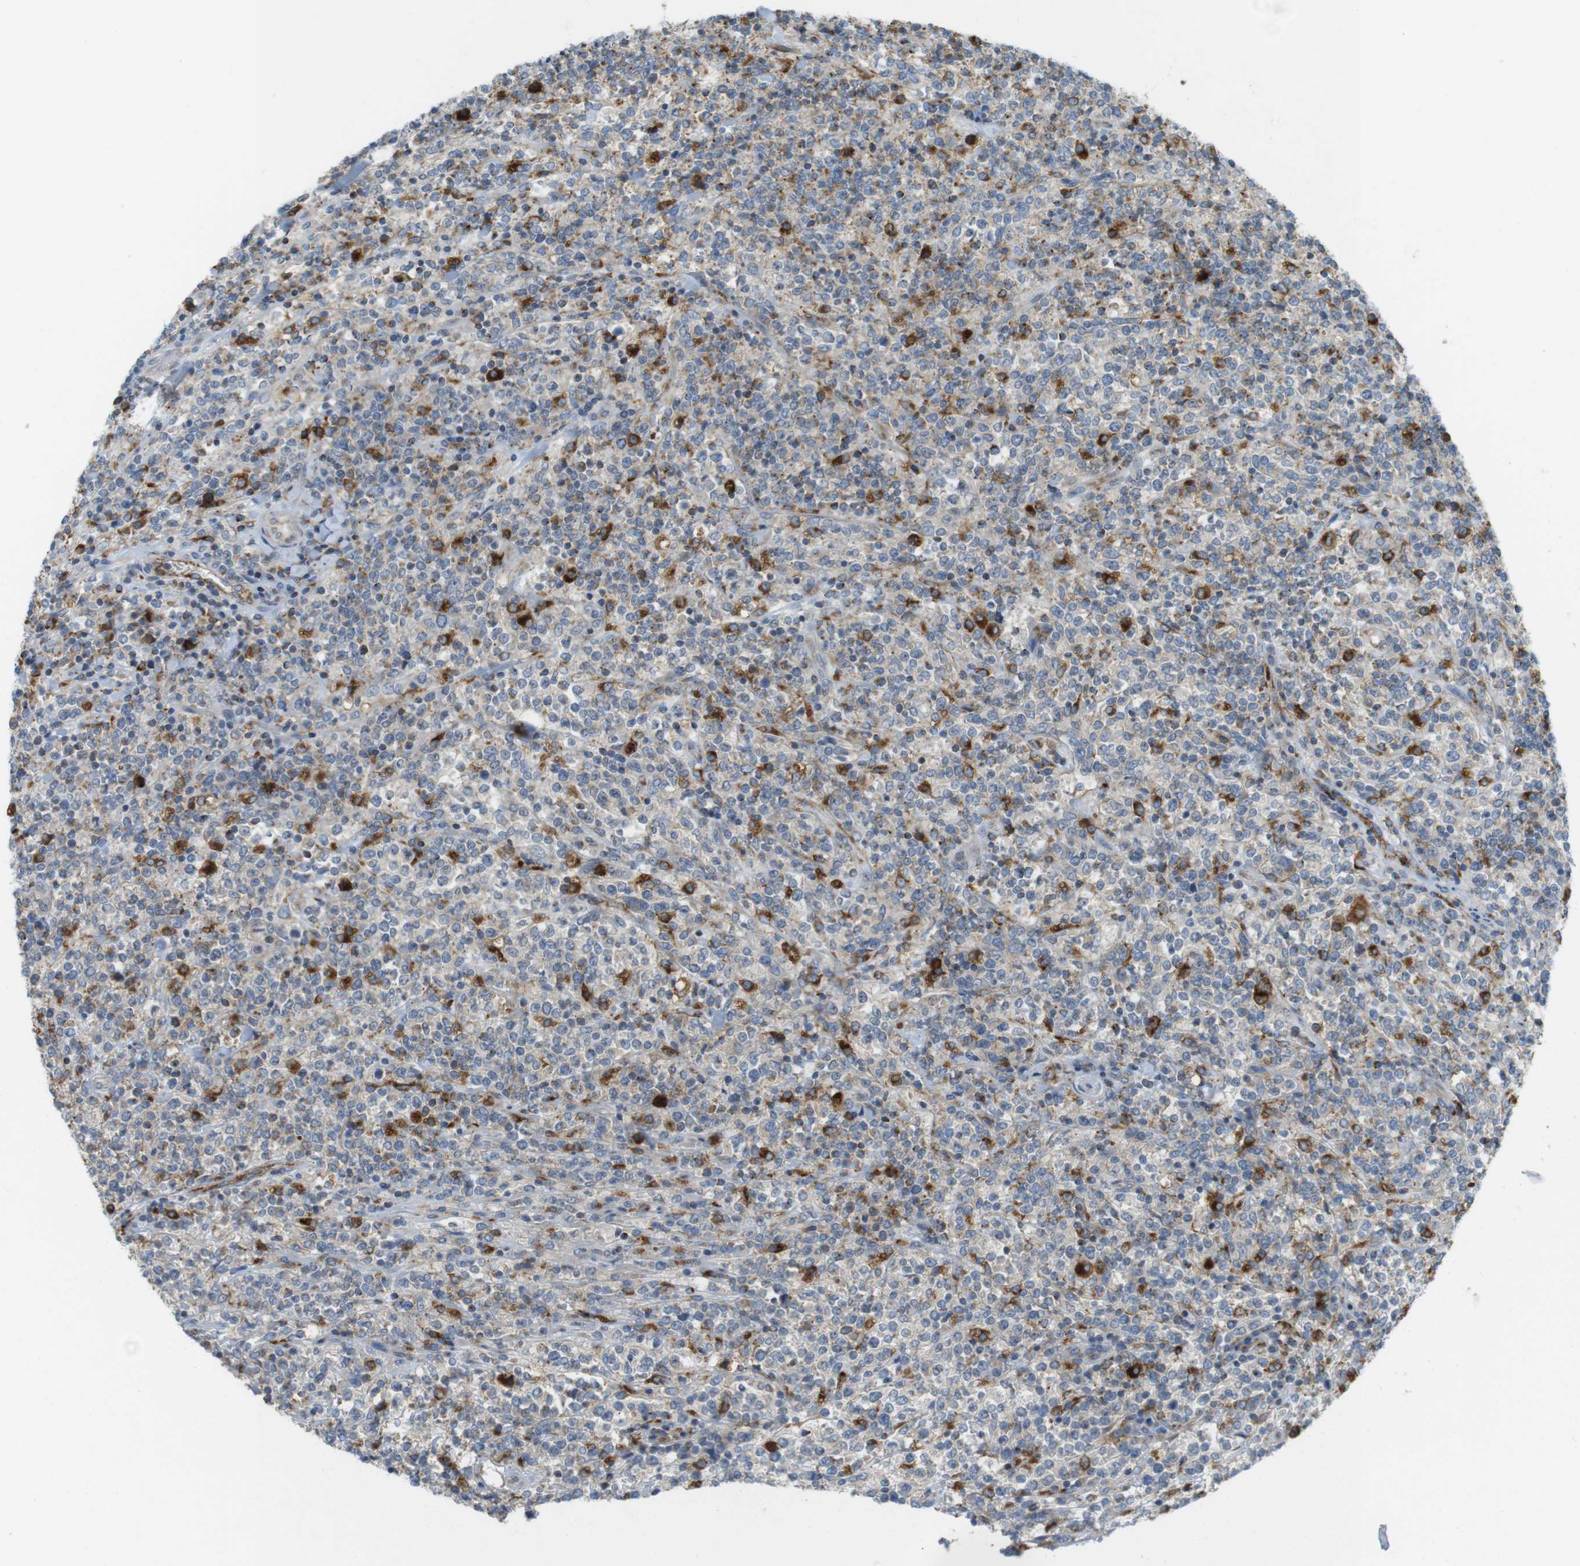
{"staining": {"intensity": "strong", "quantity": "<25%", "location": "cytoplasmic/membranous"}, "tissue": "lymphoma", "cell_type": "Tumor cells", "image_type": "cancer", "snomed": [{"axis": "morphology", "description": "Malignant lymphoma, non-Hodgkin's type, High grade"}, {"axis": "topography", "description": "Soft tissue"}], "caption": "An IHC photomicrograph of neoplastic tissue is shown. Protein staining in brown labels strong cytoplasmic/membranous positivity in lymphoma within tumor cells. The protein of interest is shown in brown color, while the nuclei are stained blue.", "gene": "LAMP1", "patient": {"sex": "male", "age": 18}}